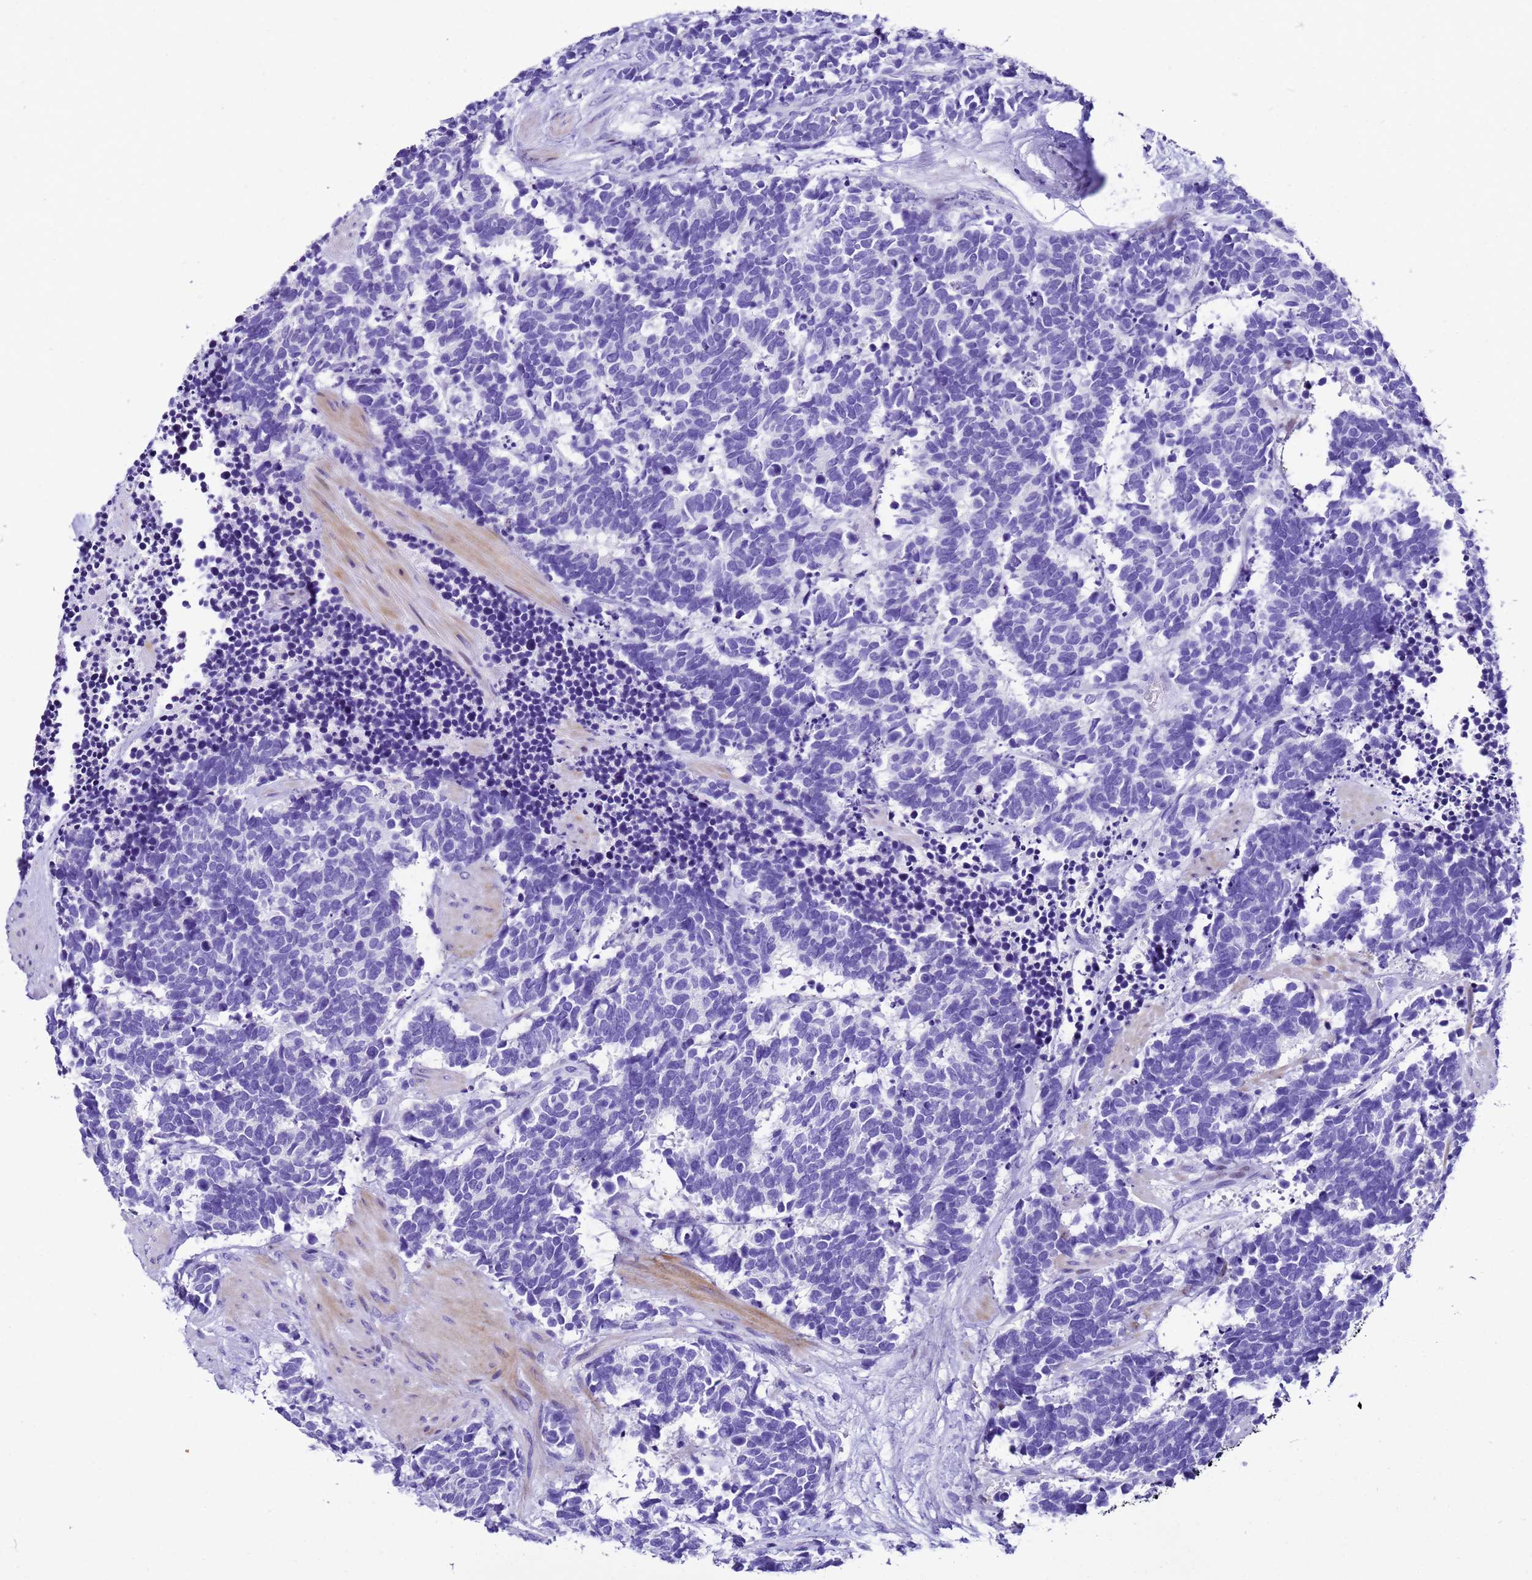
{"staining": {"intensity": "negative", "quantity": "none", "location": "none"}, "tissue": "carcinoid", "cell_type": "Tumor cells", "image_type": "cancer", "snomed": [{"axis": "morphology", "description": "Carcinoma, NOS"}, {"axis": "morphology", "description": "Carcinoid, malignant, NOS"}, {"axis": "topography", "description": "Prostate"}], "caption": "Carcinoid was stained to show a protein in brown. There is no significant positivity in tumor cells.", "gene": "UGT2B10", "patient": {"sex": "male", "age": 57}}